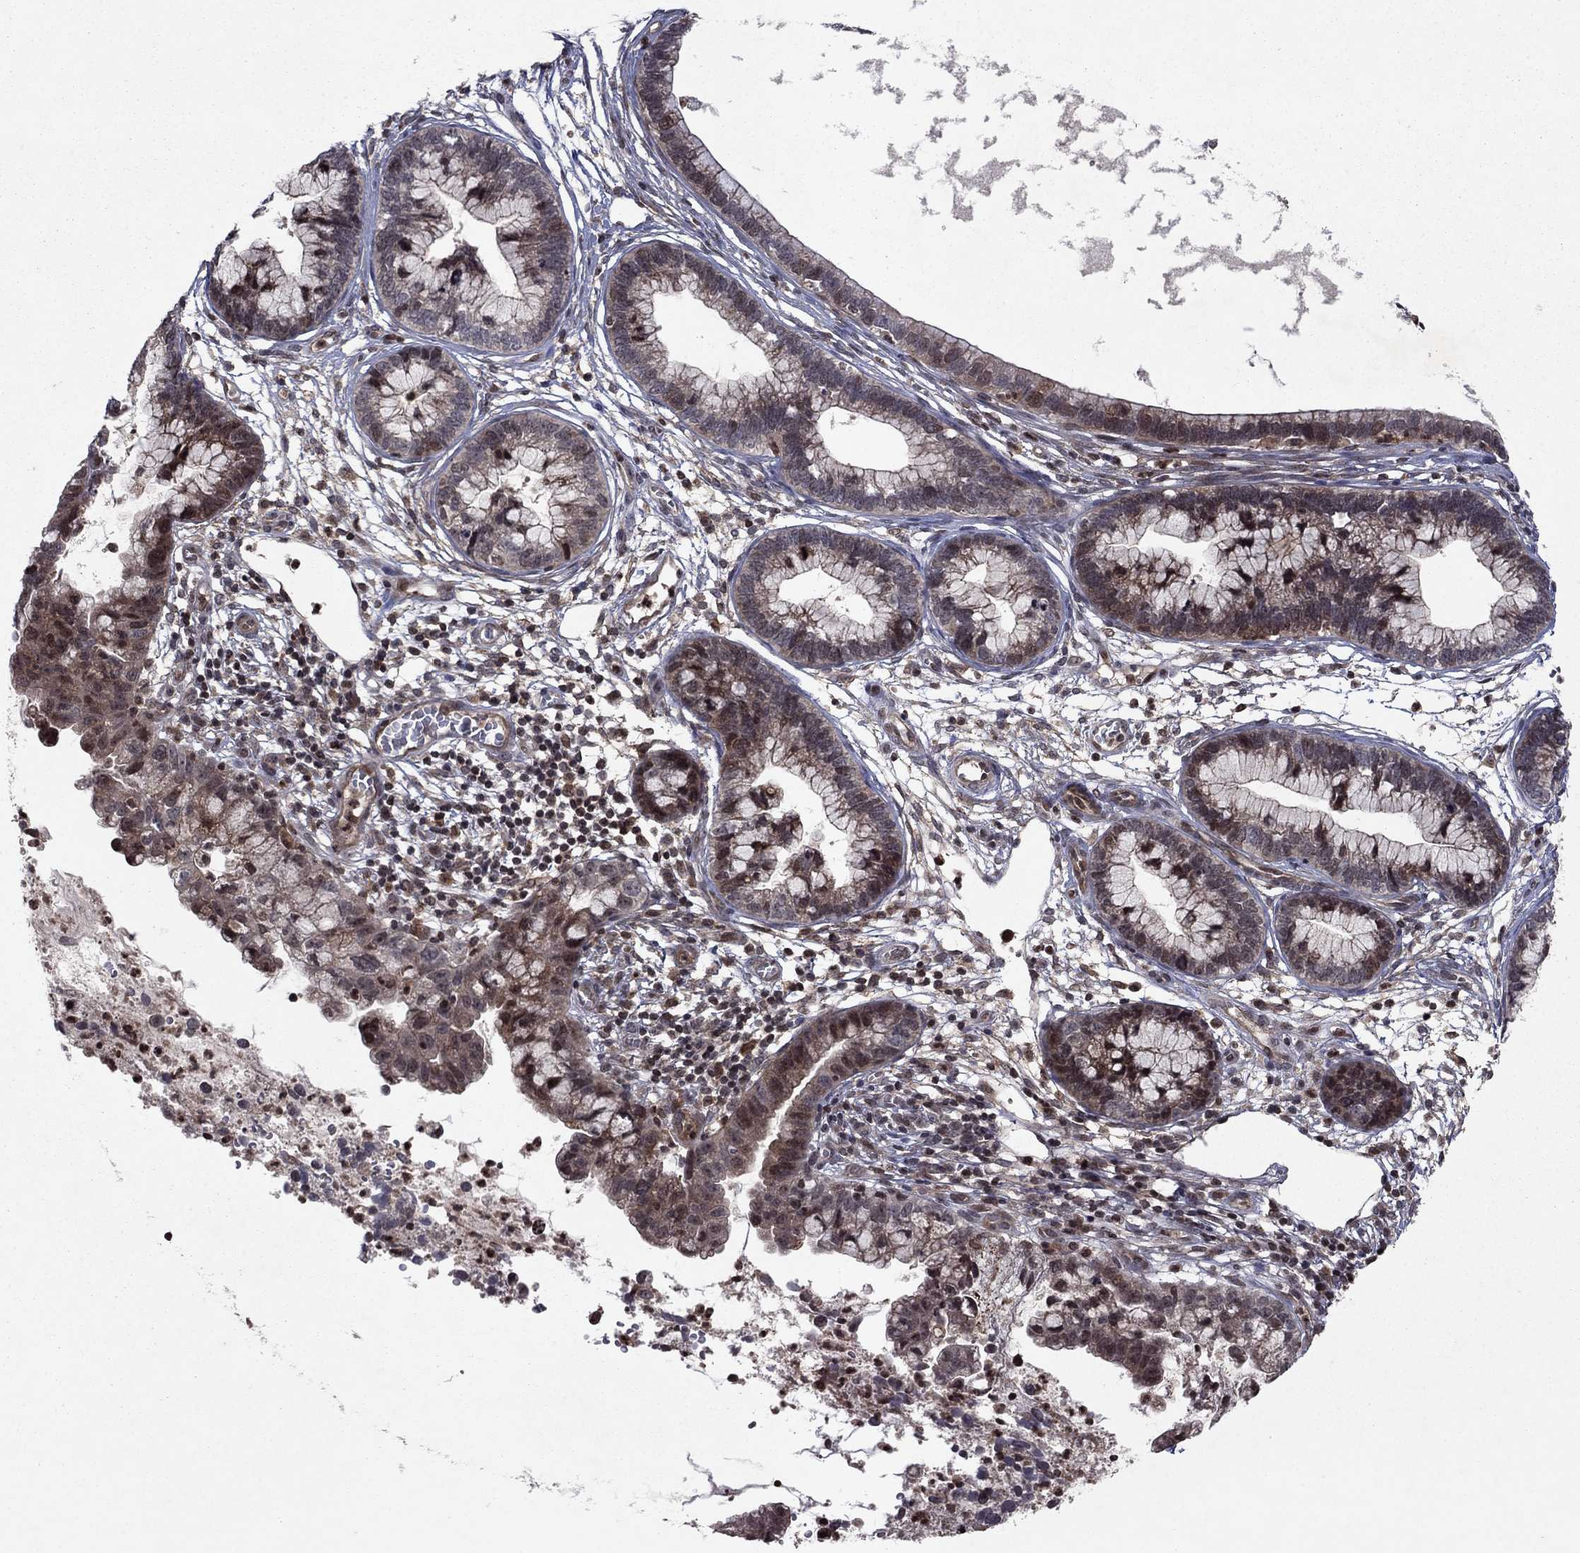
{"staining": {"intensity": "moderate", "quantity": "<25%", "location": "cytoplasmic/membranous"}, "tissue": "cervical cancer", "cell_type": "Tumor cells", "image_type": "cancer", "snomed": [{"axis": "morphology", "description": "Adenocarcinoma, NOS"}, {"axis": "topography", "description": "Cervix"}], "caption": "Tumor cells reveal moderate cytoplasmic/membranous positivity in approximately <25% of cells in cervical cancer.", "gene": "SORBS1", "patient": {"sex": "female", "age": 44}}